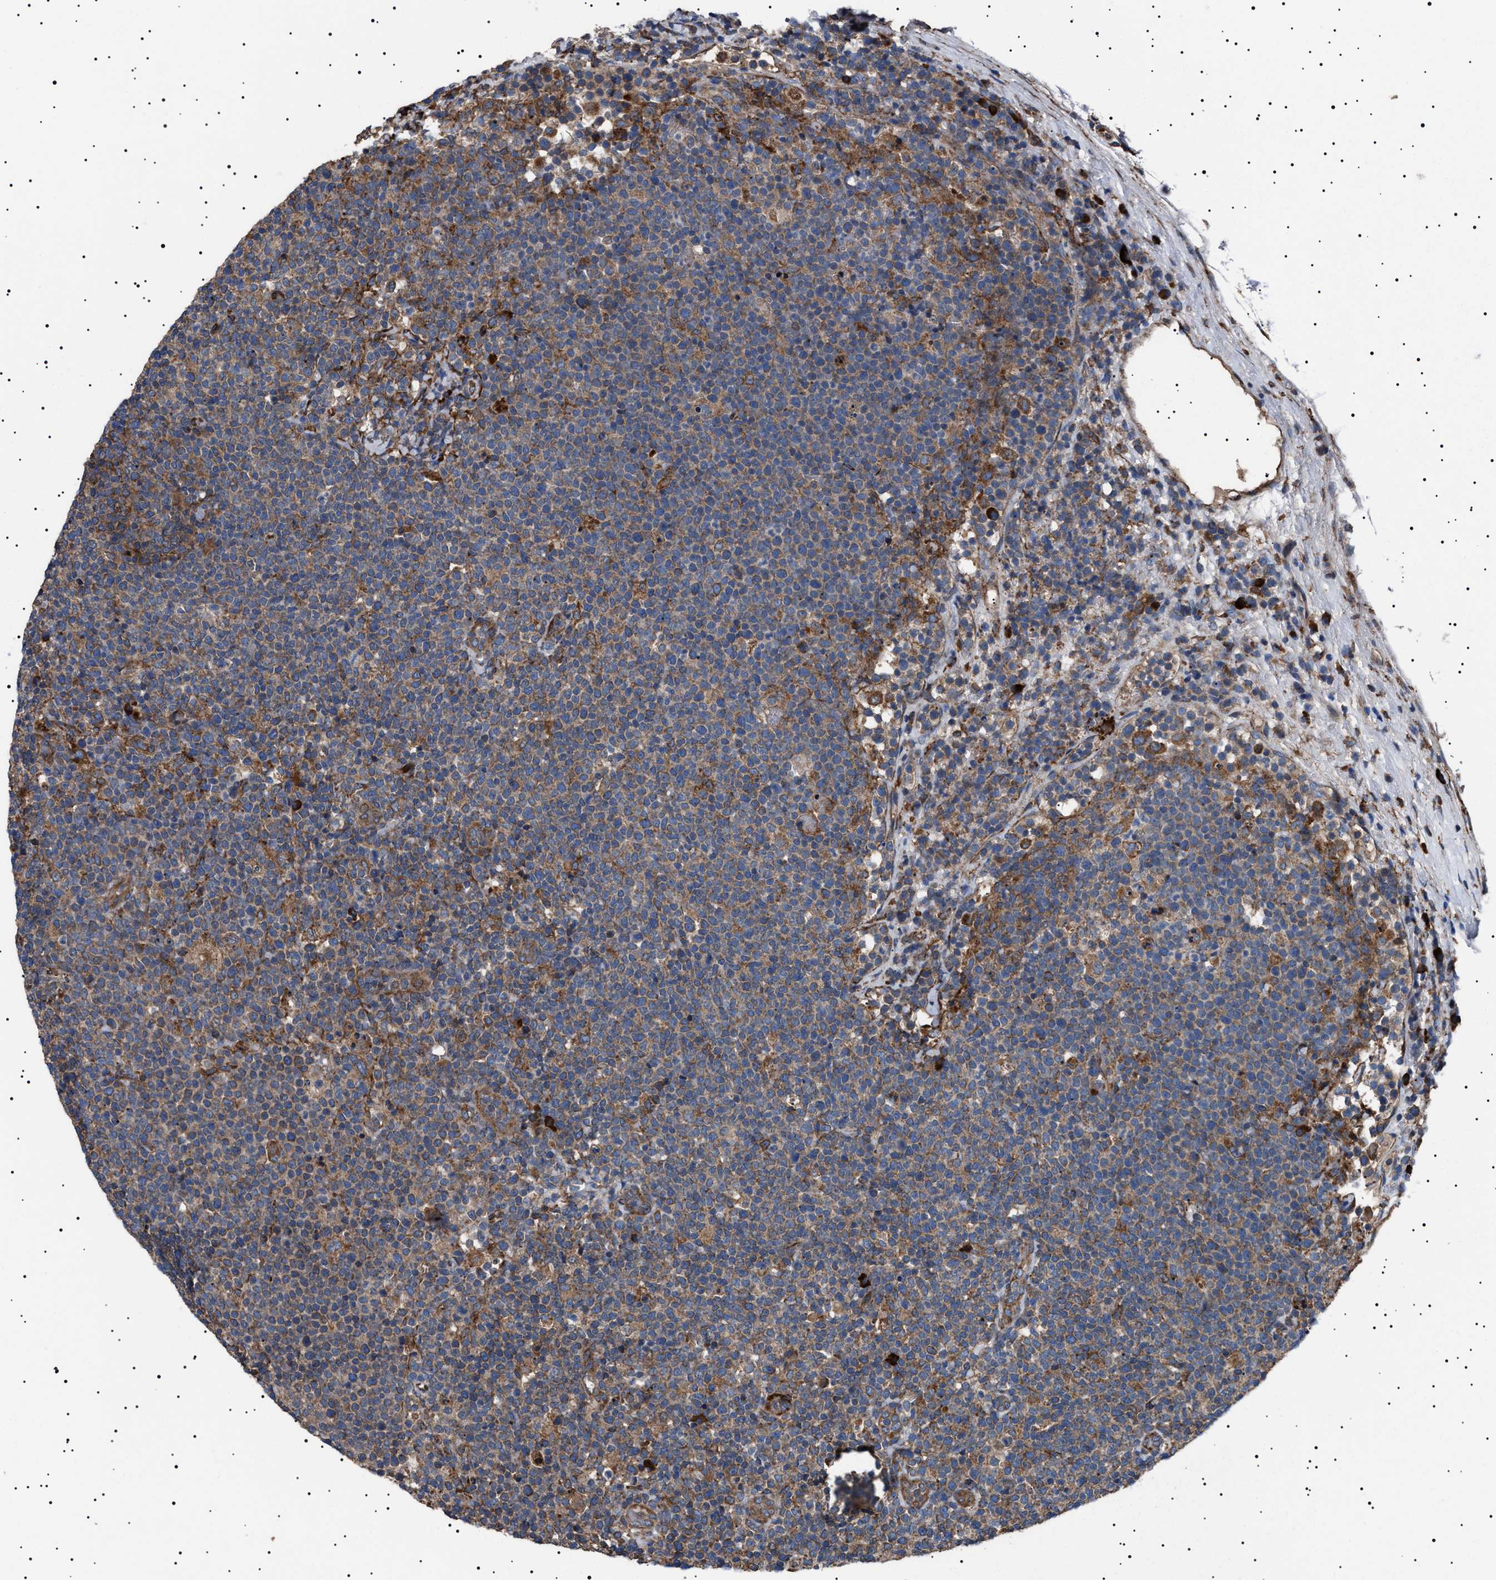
{"staining": {"intensity": "moderate", "quantity": ">75%", "location": "cytoplasmic/membranous"}, "tissue": "lymphoma", "cell_type": "Tumor cells", "image_type": "cancer", "snomed": [{"axis": "morphology", "description": "Malignant lymphoma, non-Hodgkin's type, High grade"}, {"axis": "topography", "description": "Lymph node"}], "caption": "Immunohistochemical staining of high-grade malignant lymphoma, non-Hodgkin's type exhibits moderate cytoplasmic/membranous protein staining in approximately >75% of tumor cells.", "gene": "TOP1MT", "patient": {"sex": "male", "age": 61}}